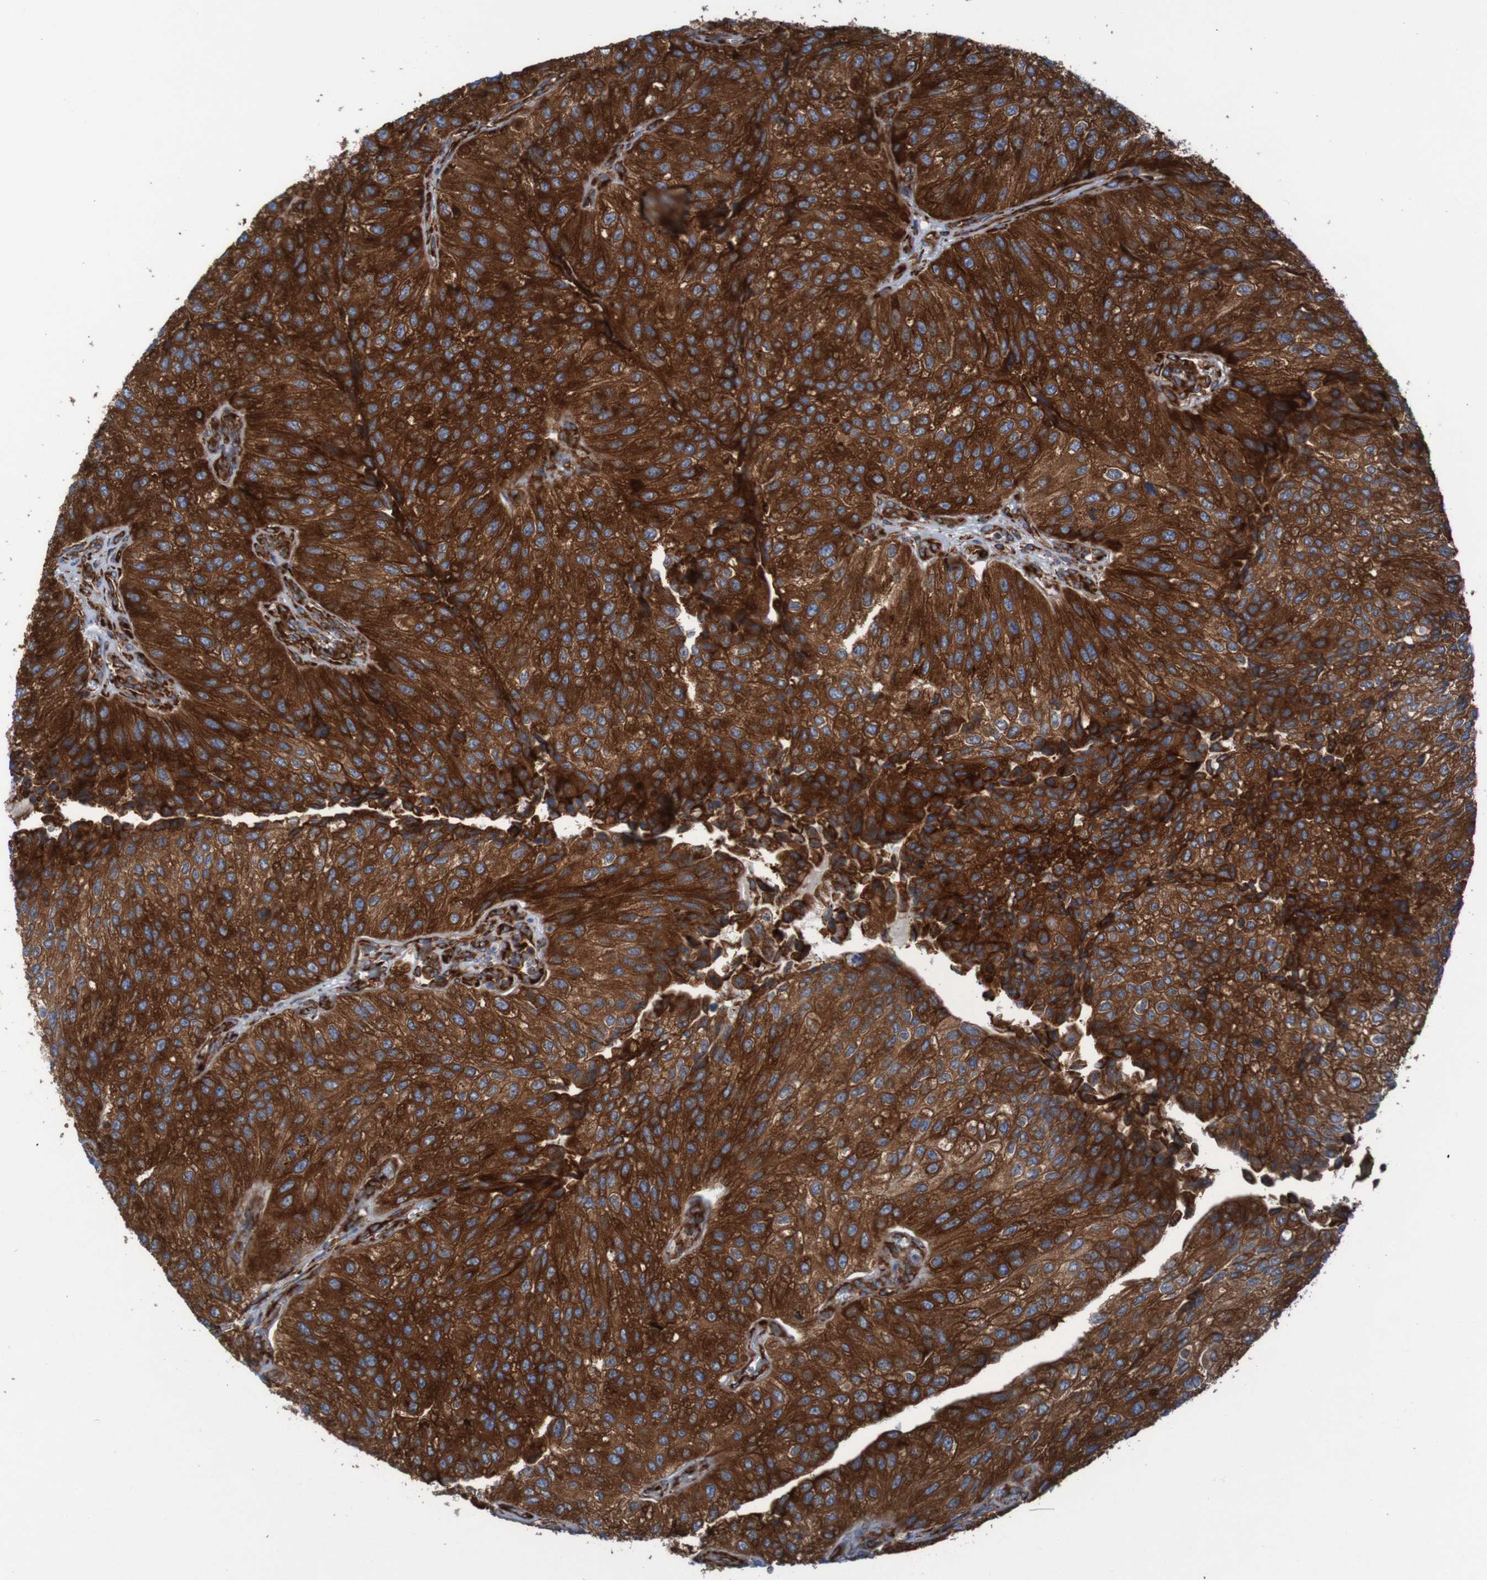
{"staining": {"intensity": "strong", "quantity": ">75%", "location": "cytoplasmic/membranous"}, "tissue": "urothelial cancer", "cell_type": "Tumor cells", "image_type": "cancer", "snomed": [{"axis": "morphology", "description": "Urothelial carcinoma, High grade"}, {"axis": "topography", "description": "Kidney"}, {"axis": "topography", "description": "Urinary bladder"}], "caption": "Protein expression analysis of urothelial carcinoma (high-grade) displays strong cytoplasmic/membranous expression in about >75% of tumor cells.", "gene": "RPL10", "patient": {"sex": "male", "age": 77}}